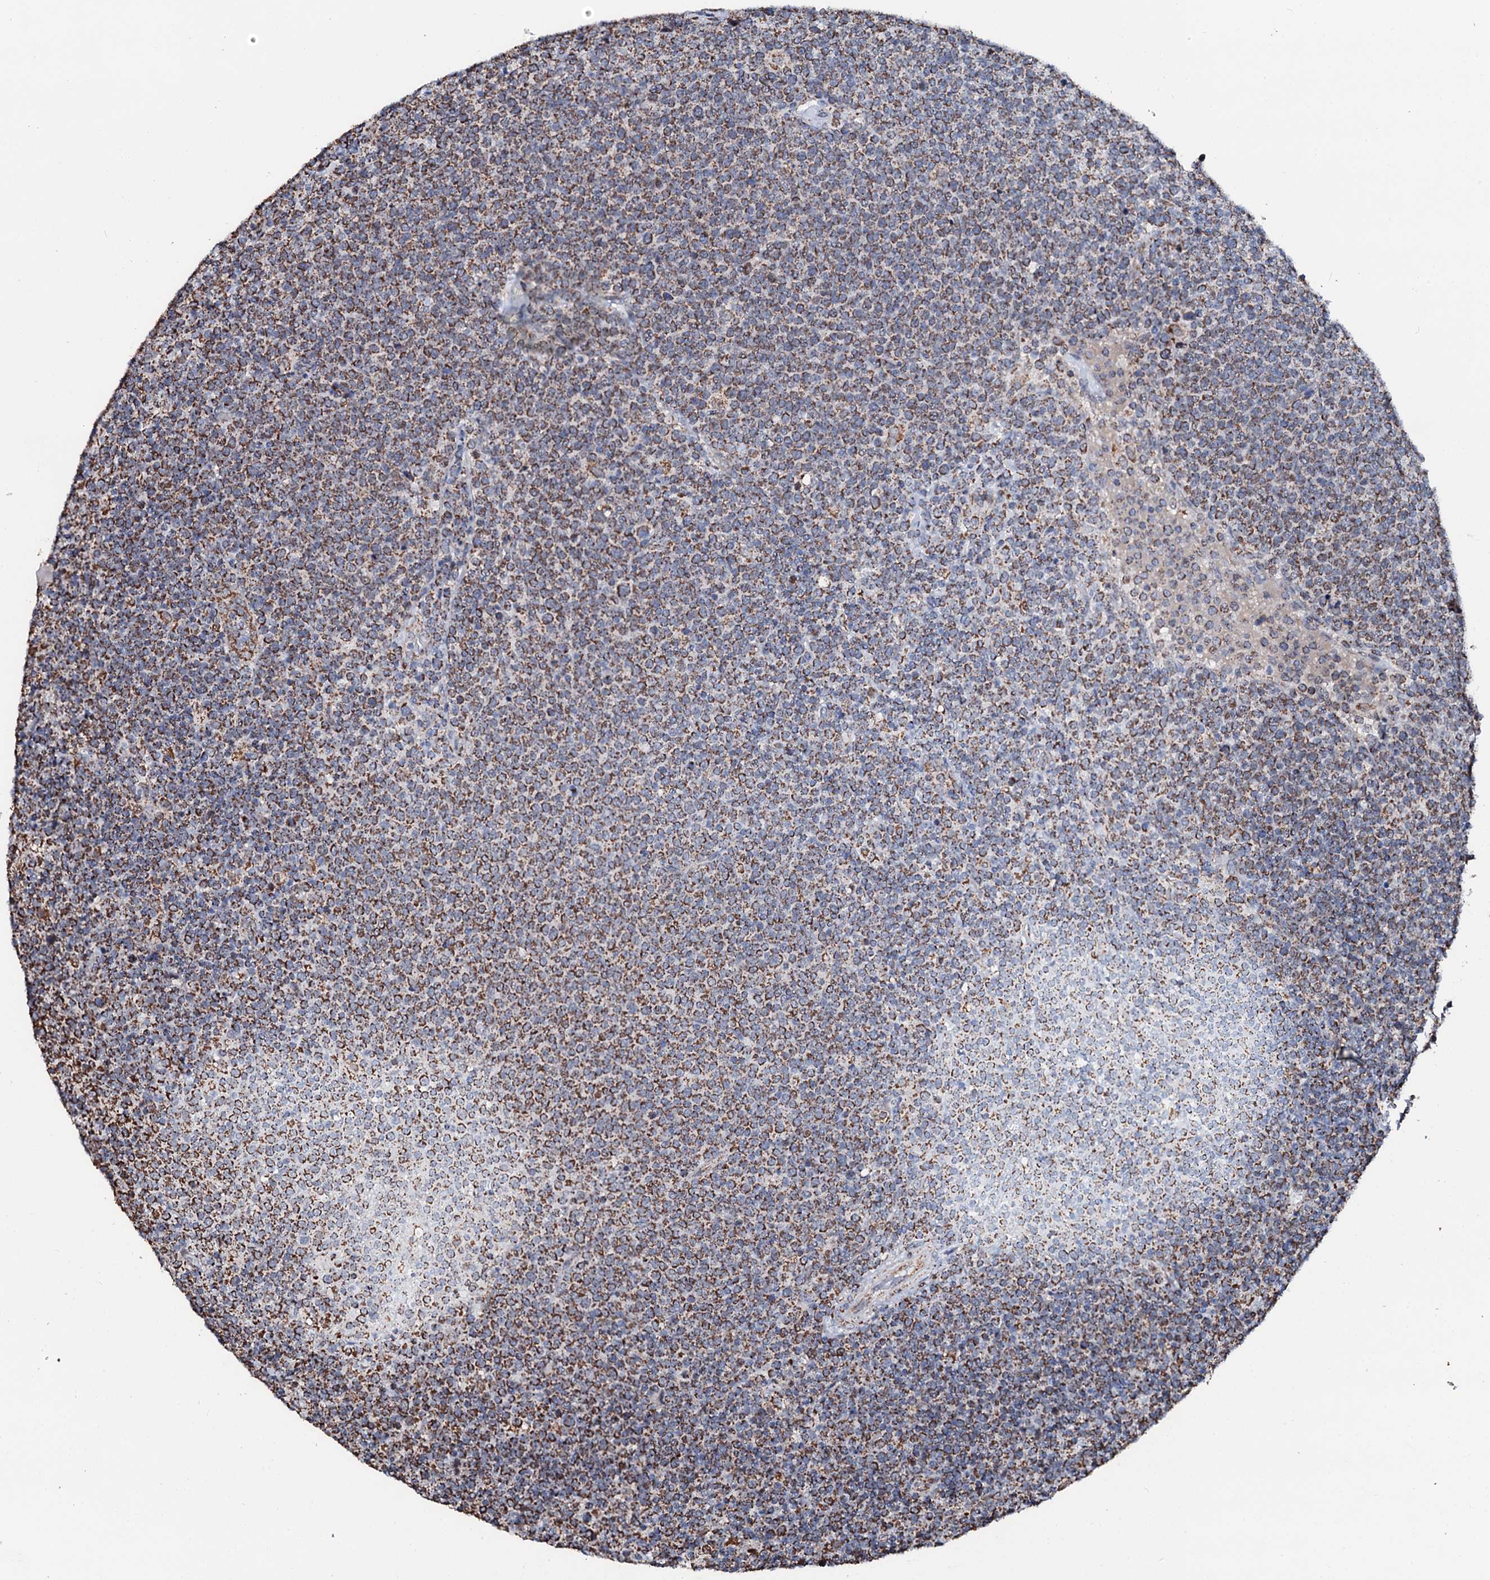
{"staining": {"intensity": "moderate", "quantity": ">75%", "location": "cytoplasmic/membranous"}, "tissue": "lymphoma", "cell_type": "Tumor cells", "image_type": "cancer", "snomed": [{"axis": "morphology", "description": "Malignant lymphoma, non-Hodgkin's type, High grade"}, {"axis": "topography", "description": "Lymph node"}], "caption": "Lymphoma stained for a protein reveals moderate cytoplasmic/membranous positivity in tumor cells.", "gene": "SECISBP2L", "patient": {"sex": "male", "age": 61}}